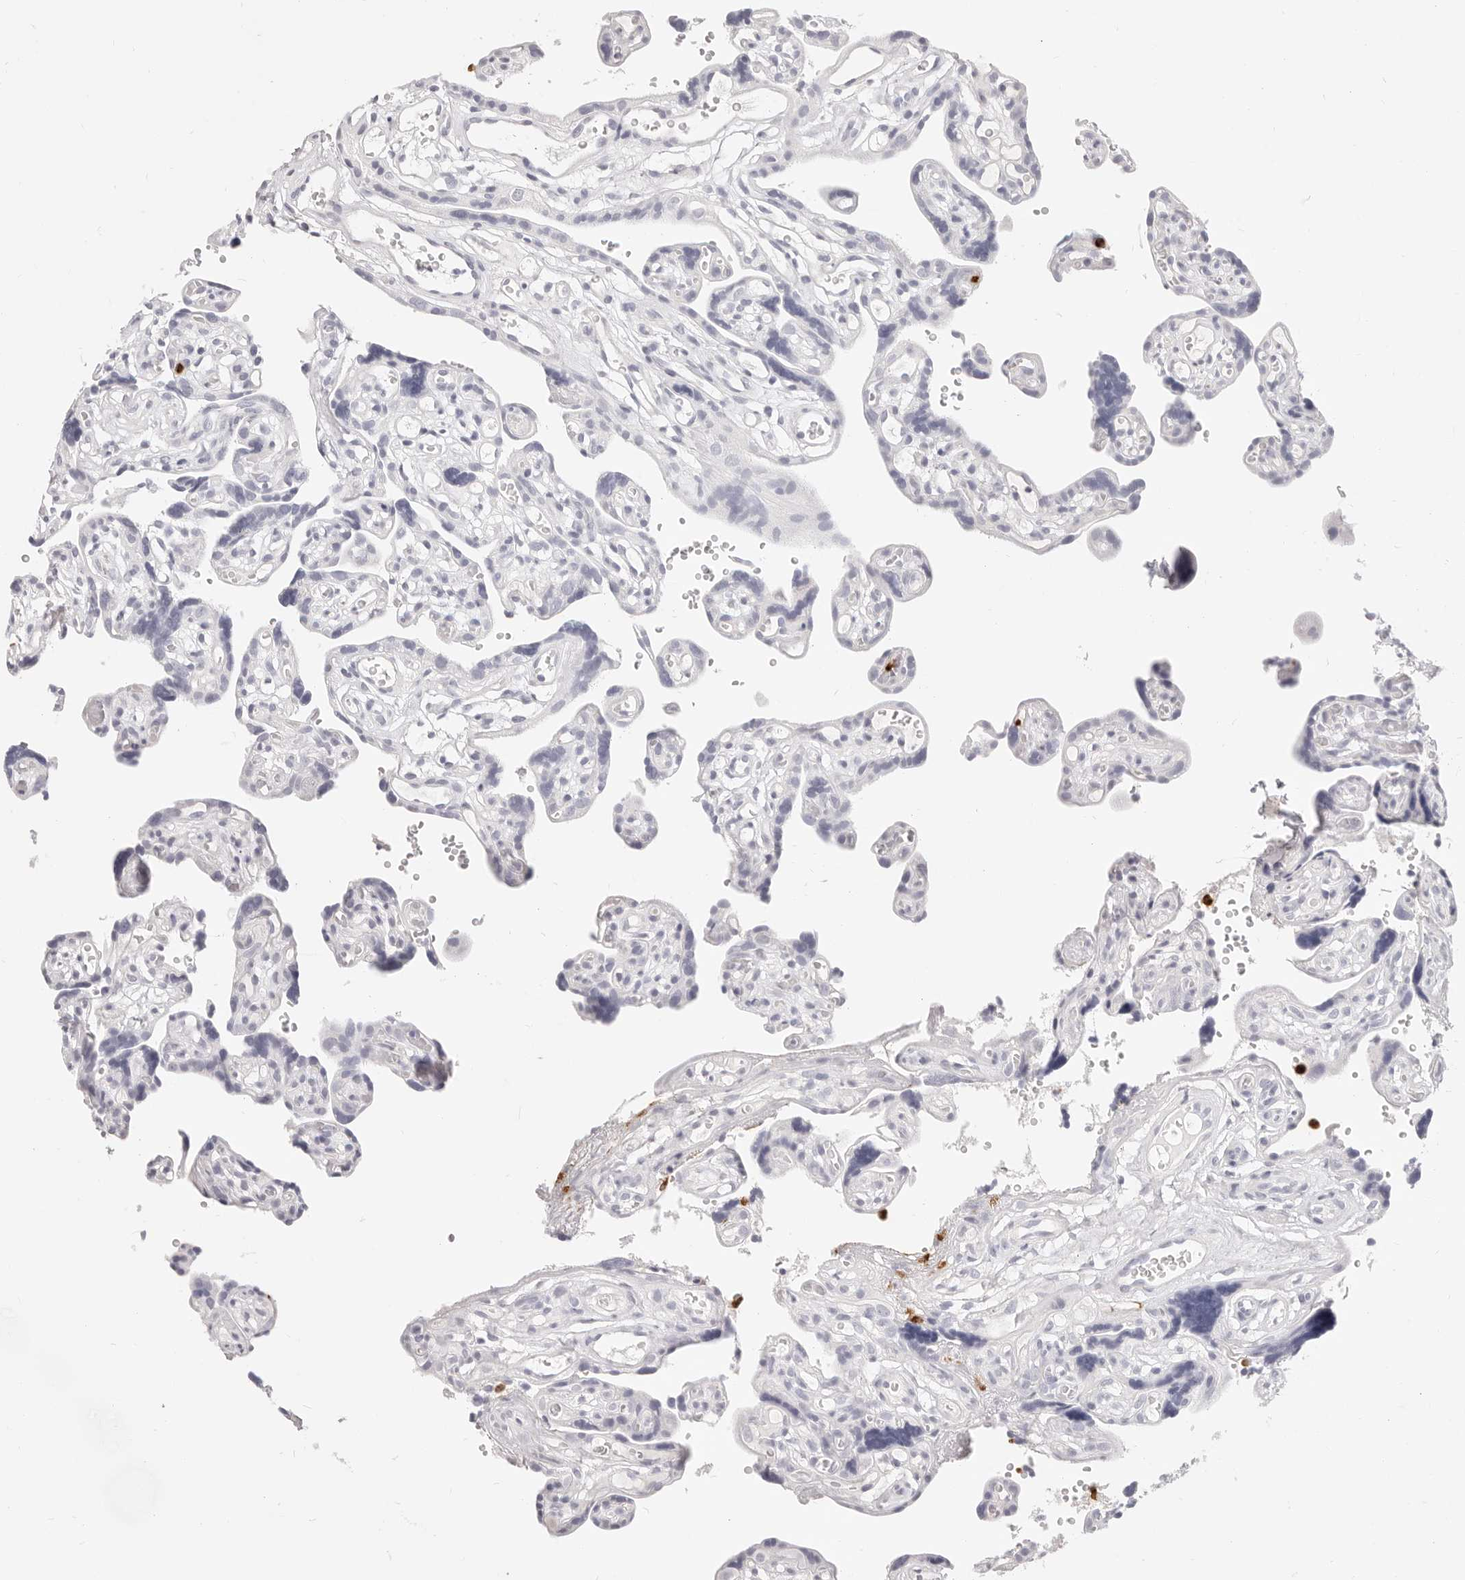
{"staining": {"intensity": "negative", "quantity": "none", "location": "none"}, "tissue": "placenta", "cell_type": "Decidual cells", "image_type": "normal", "snomed": [{"axis": "morphology", "description": "Normal tissue, NOS"}, {"axis": "topography", "description": "Placenta"}], "caption": "The histopathology image displays no significant staining in decidual cells of placenta.", "gene": "CAMP", "patient": {"sex": "female", "age": 30}}